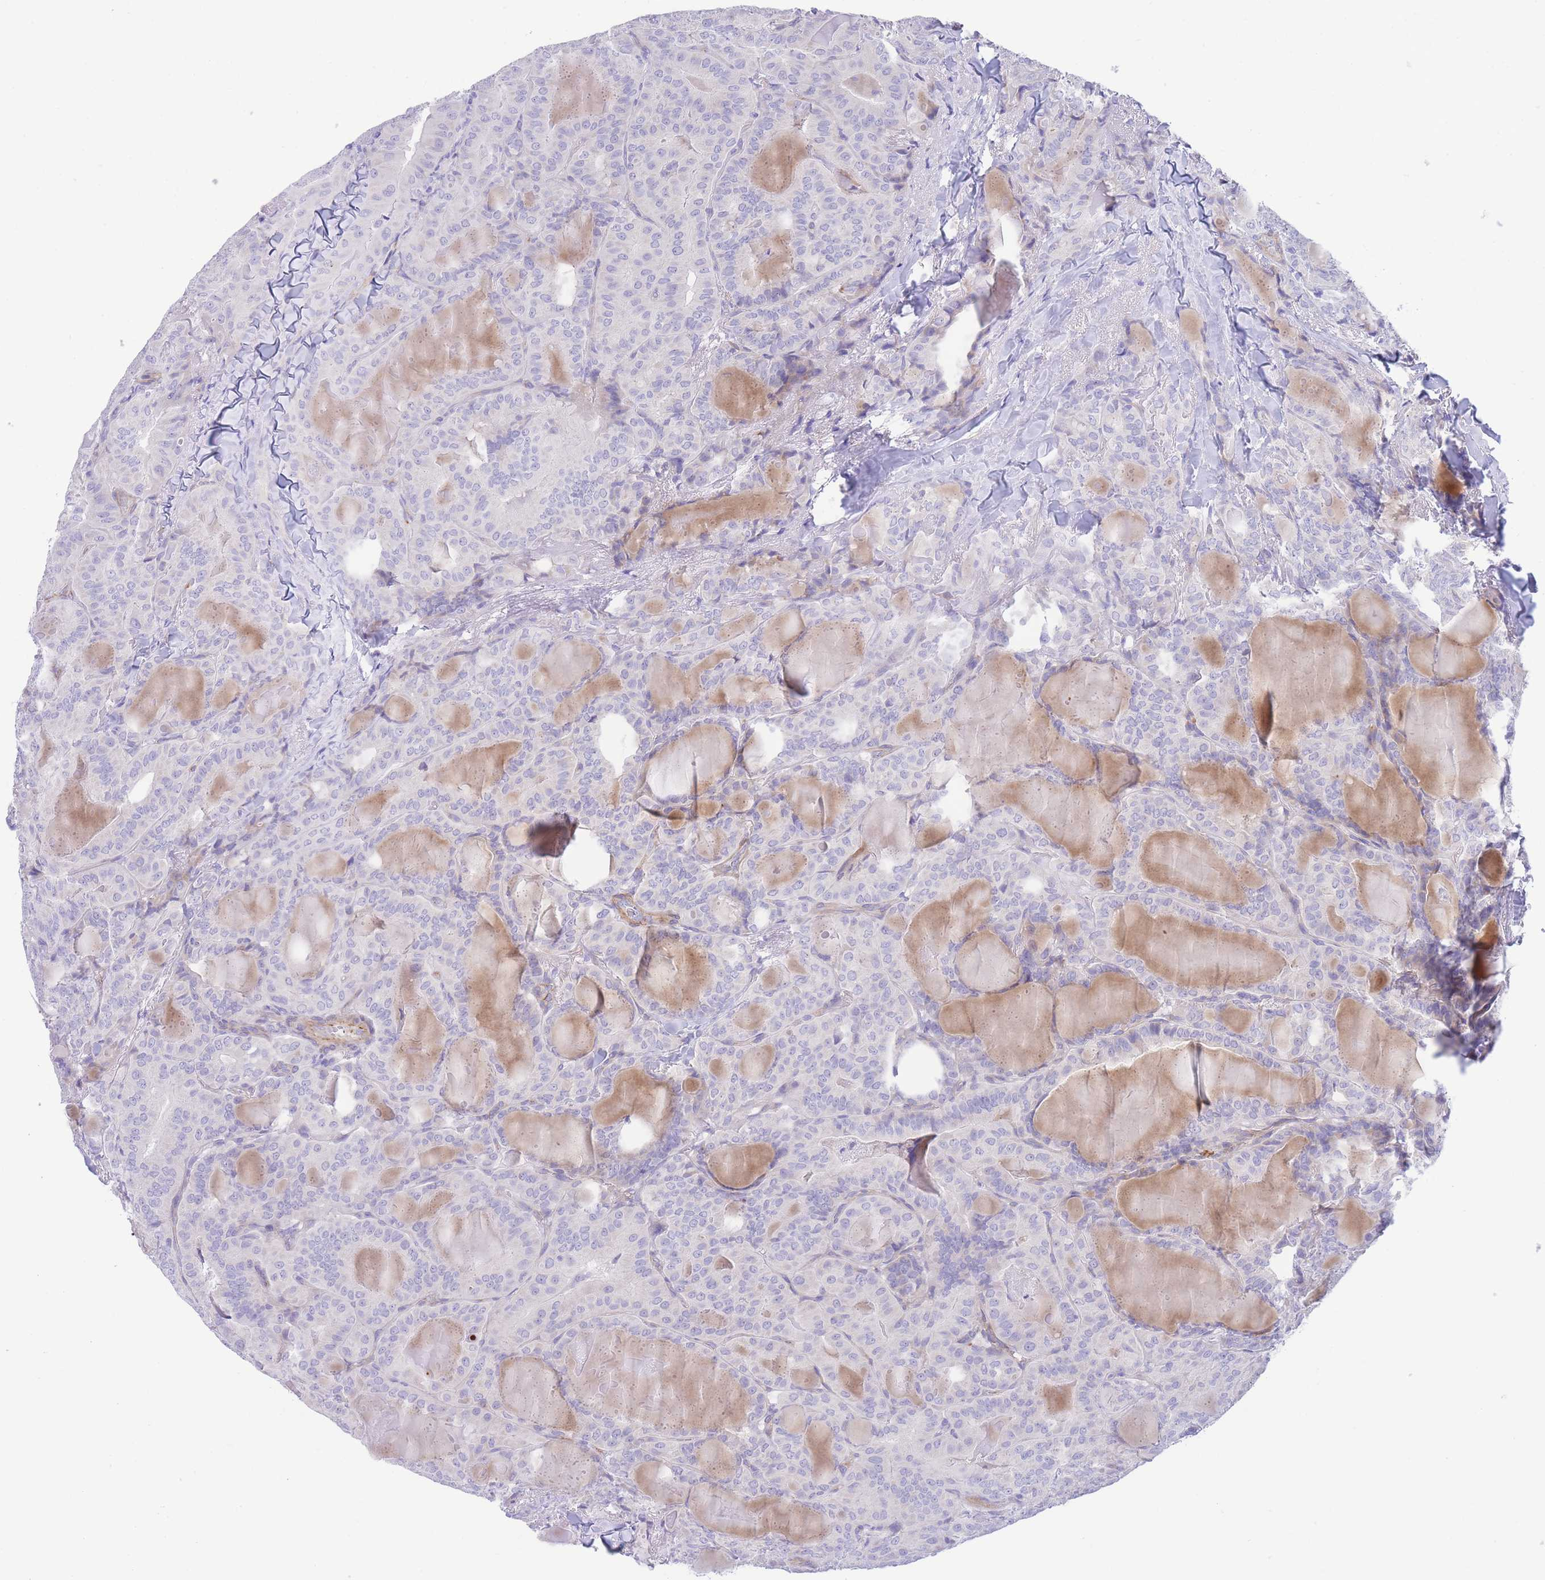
{"staining": {"intensity": "negative", "quantity": "none", "location": "none"}, "tissue": "thyroid cancer", "cell_type": "Tumor cells", "image_type": "cancer", "snomed": [{"axis": "morphology", "description": "Papillary adenocarcinoma, NOS"}, {"axis": "topography", "description": "Thyroid gland"}], "caption": "An immunohistochemistry (IHC) image of papillary adenocarcinoma (thyroid) is shown. There is no staining in tumor cells of papillary adenocarcinoma (thyroid).", "gene": "DET1", "patient": {"sex": "female", "age": 68}}